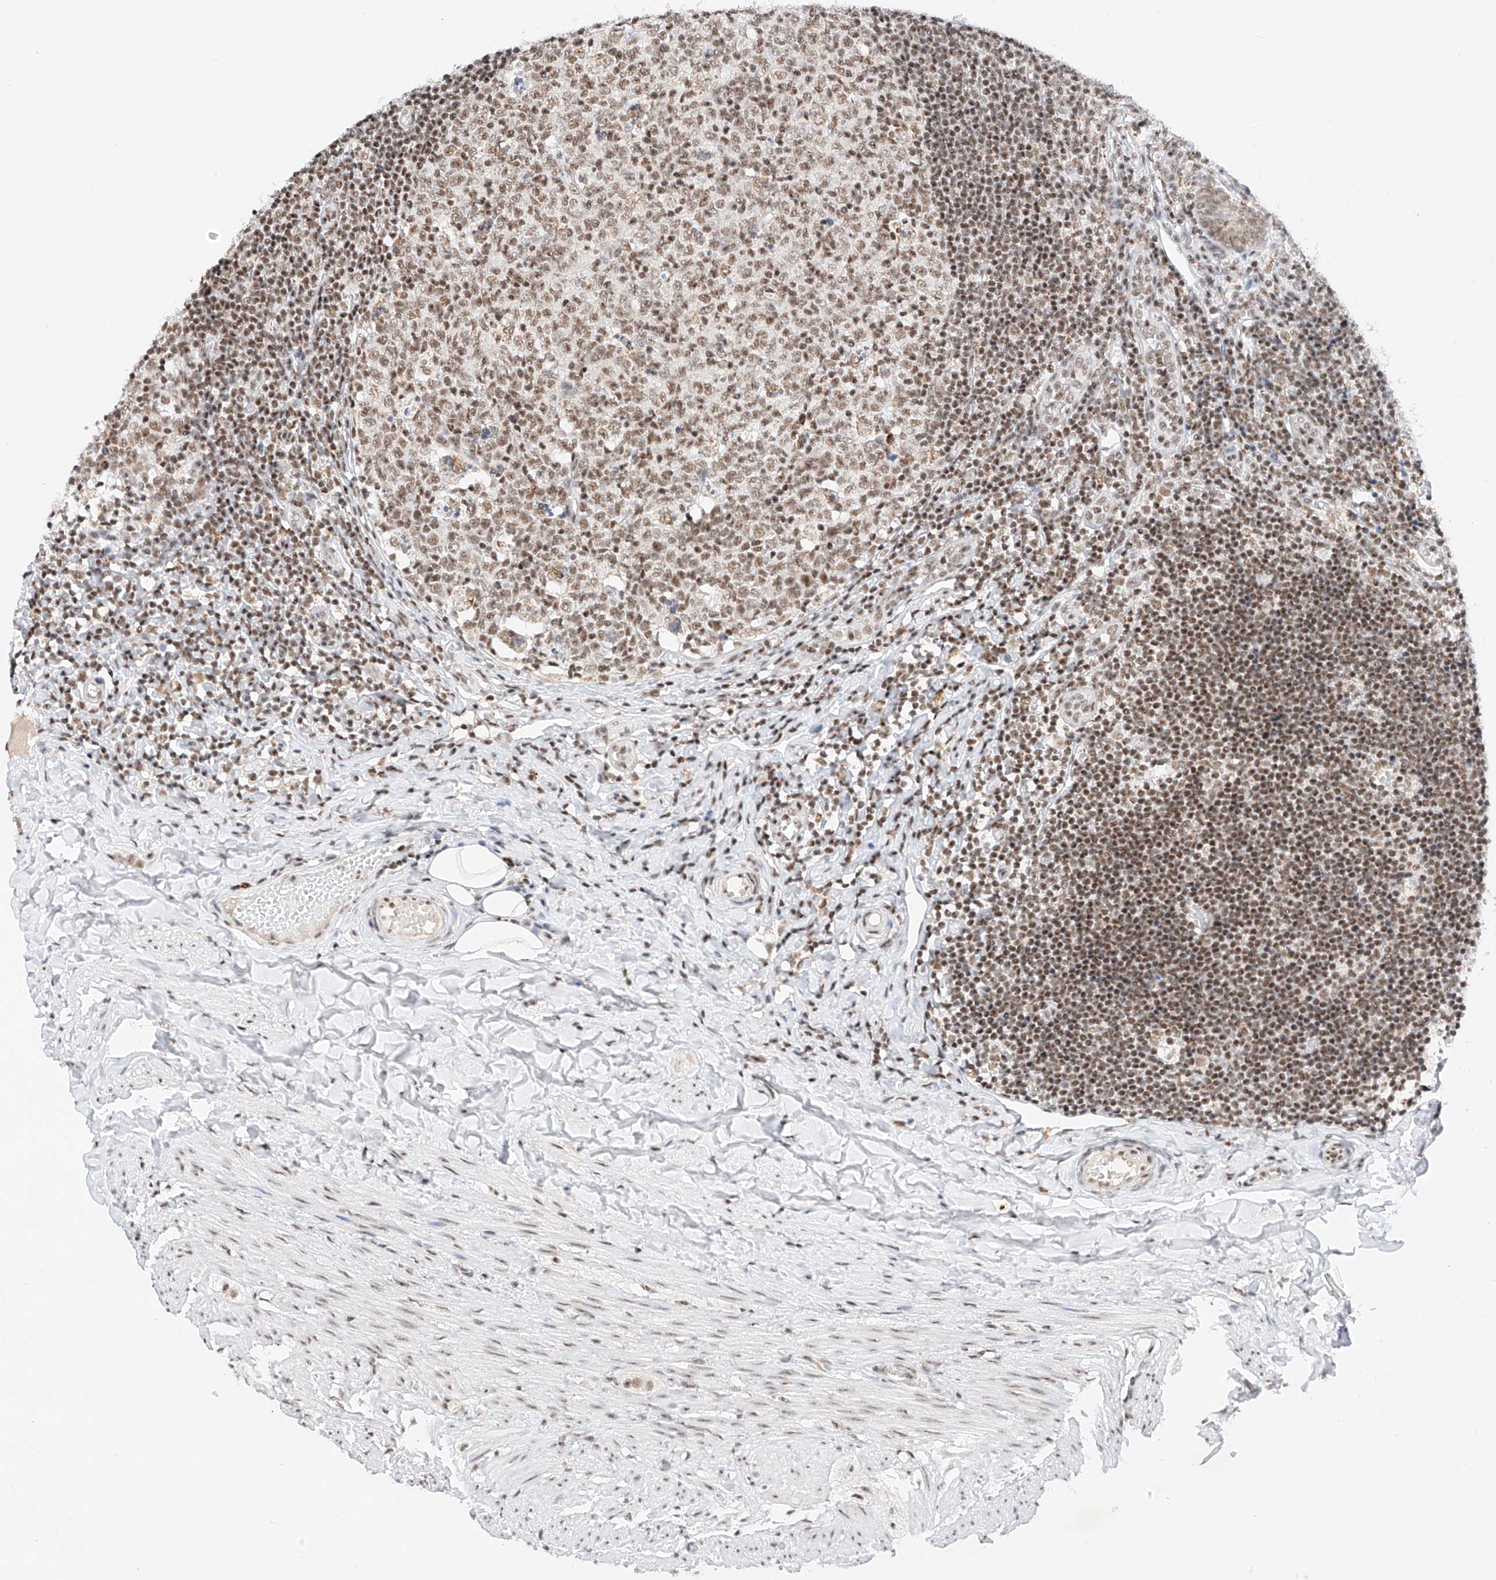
{"staining": {"intensity": "moderate", "quantity": ">75%", "location": "cytoplasmic/membranous,nuclear"}, "tissue": "appendix", "cell_type": "Glandular cells", "image_type": "normal", "snomed": [{"axis": "morphology", "description": "Normal tissue, NOS"}, {"axis": "topography", "description": "Appendix"}], "caption": "This image shows immunohistochemistry (IHC) staining of benign human appendix, with medium moderate cytoplasmic/membranous,nuclear staining in approximately >75% of glandular cells.", "gene": "NRF1", "patient": {"sex": "male", "age": 8}}